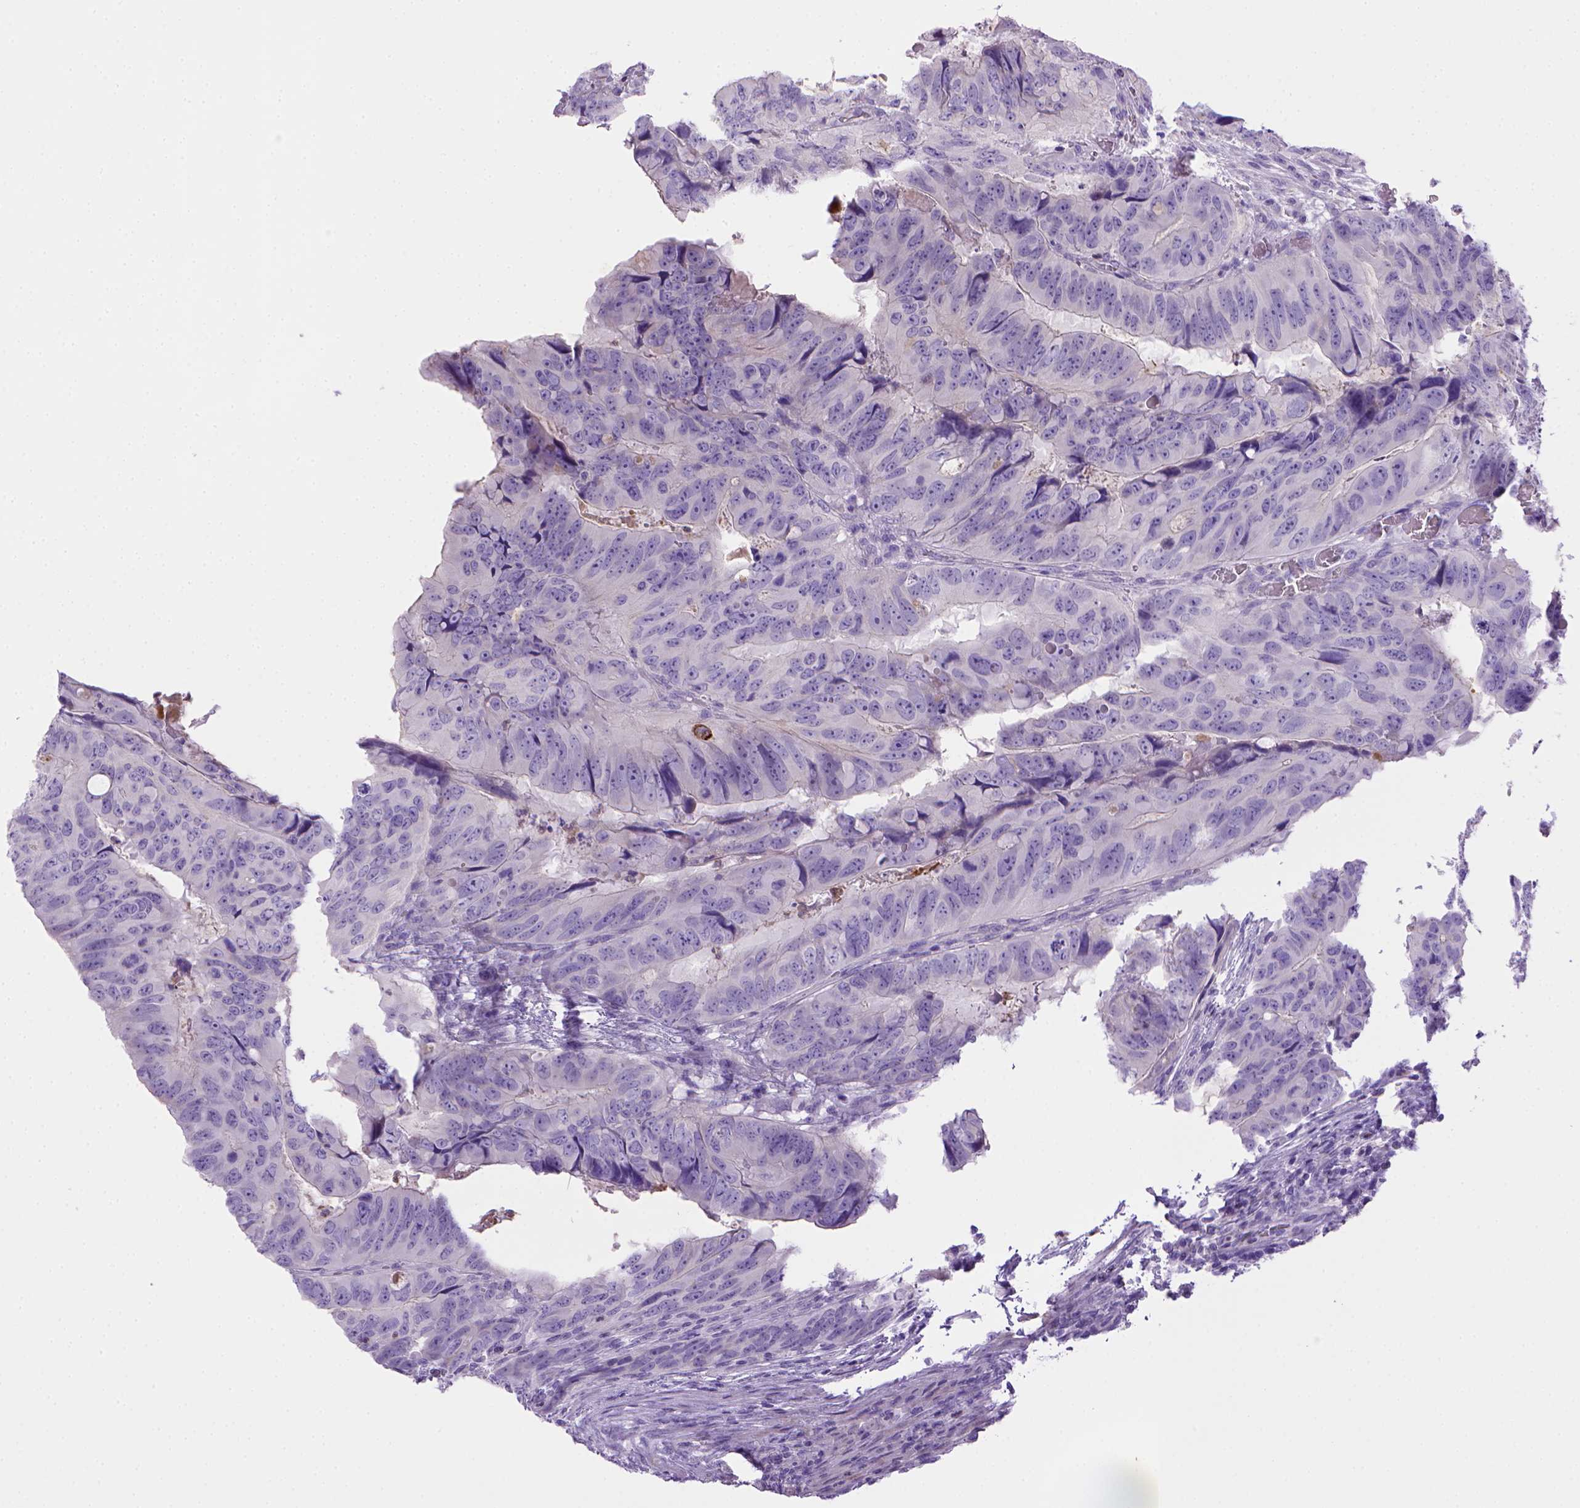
{"staining": {"intensity": "negative", "quantity": "none", "location": "none"}, "tissue": "colorectal cancer", "cell_type": "Tumor cells", "image_type": "cancer", "snomed": [{"axis": "morphology", "description": "Adenocarcinoma, NOS"}, {"axis": "topography", "description": "Colon"}], "caption": "Tumor cells show no significant expression in colorectal cancer (adenocarcinoma). (DAB immunohistochemistry with hematoxylin counter stain).", "gene": "BAAT", "patient": {"sex": "male", "age": 79}}